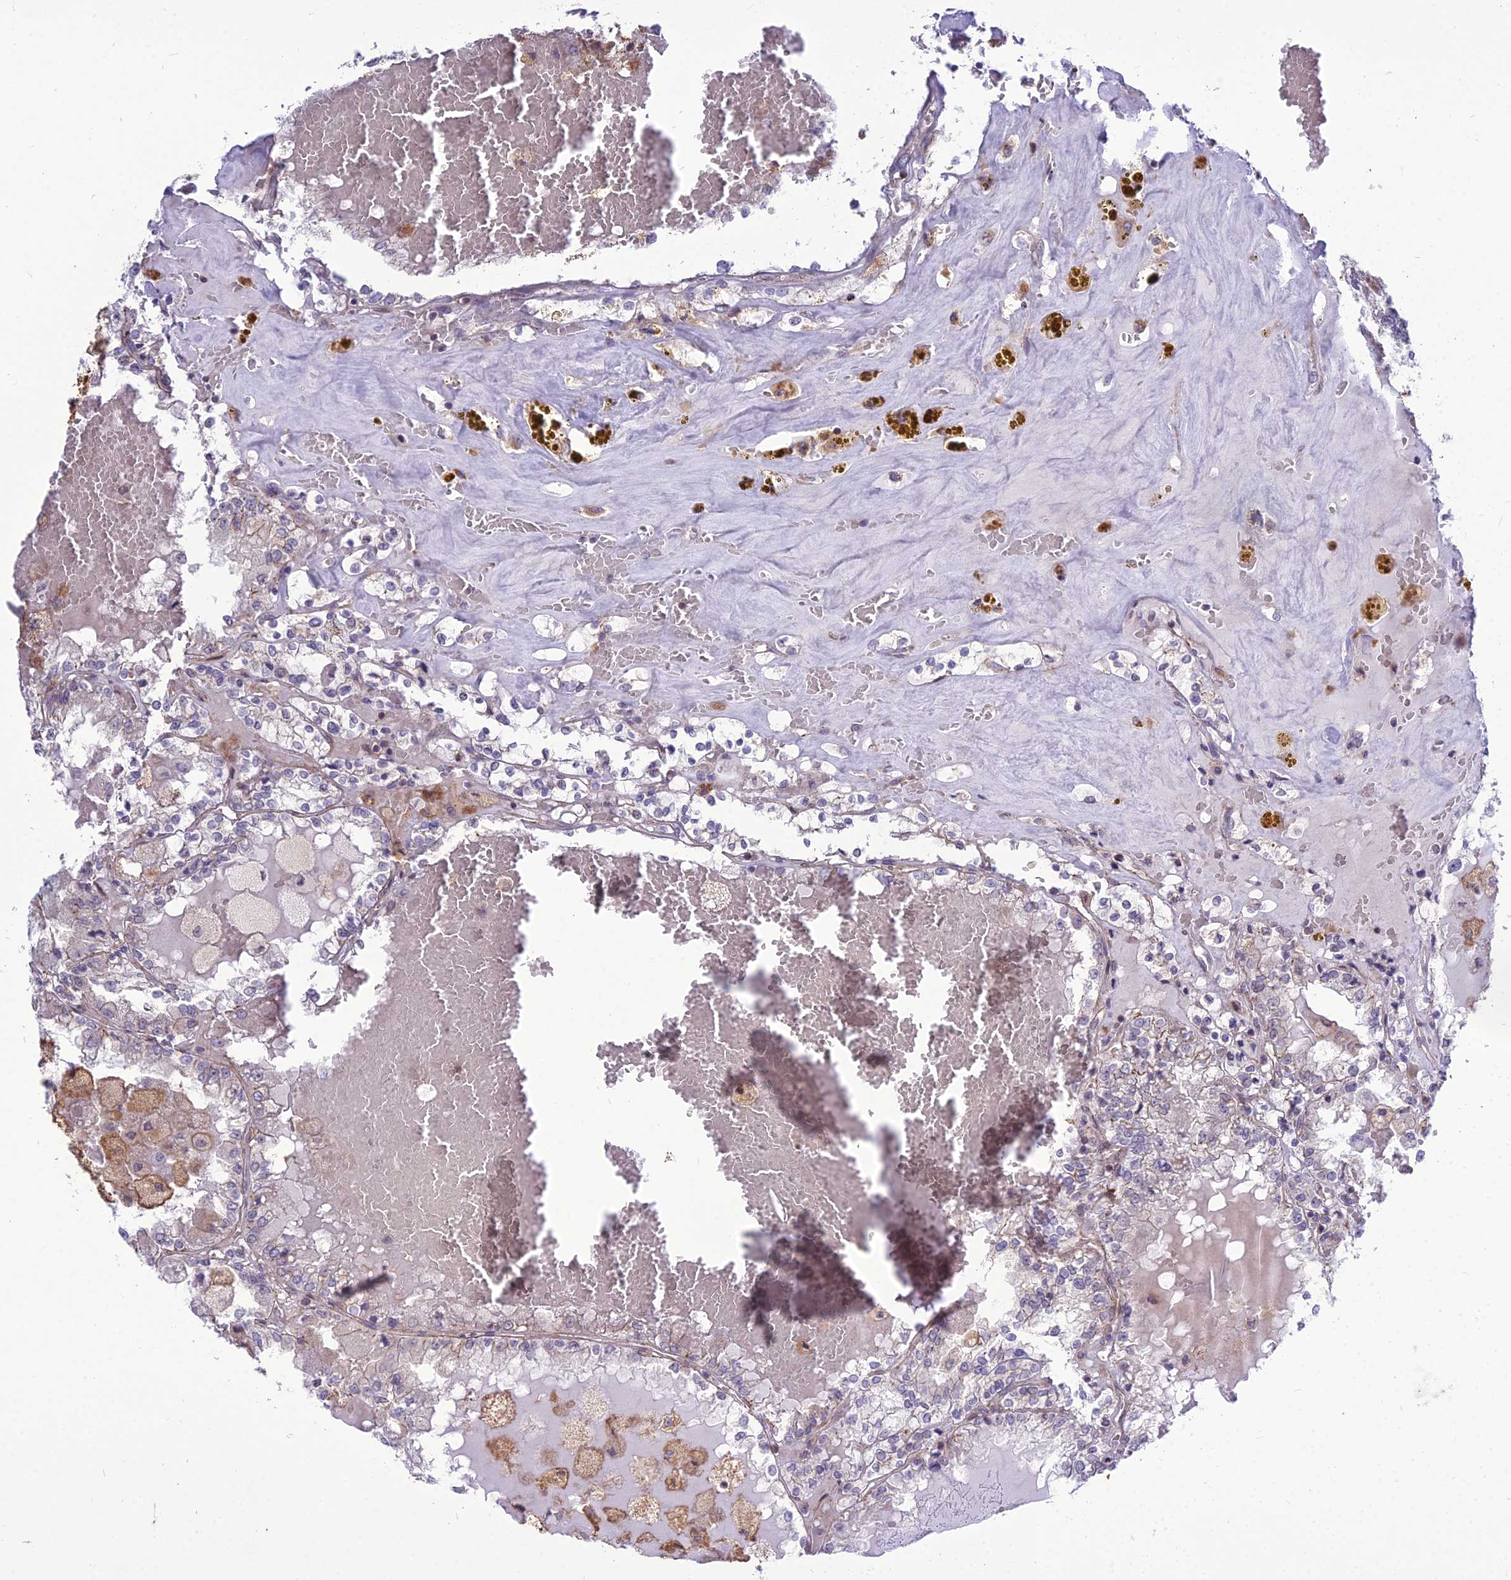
{"staining": {"intensity": "negative", "quantity": "none", "location": "none"}, "tissue": "renal cancer", "cell_type": "Tumor cells", "image_type": "cancer", "snomed": [{"axis": "morphology", "description": "Adenocarcinoma, NOS"}, {"axis": "topography", "description": "Kidney"}], "caption": "Tumor cells are negative for brown protein staining in adenocarcinoma (renal).", "gene": "TSPYL2", "patient": {"sex": "female", "age": 56}}